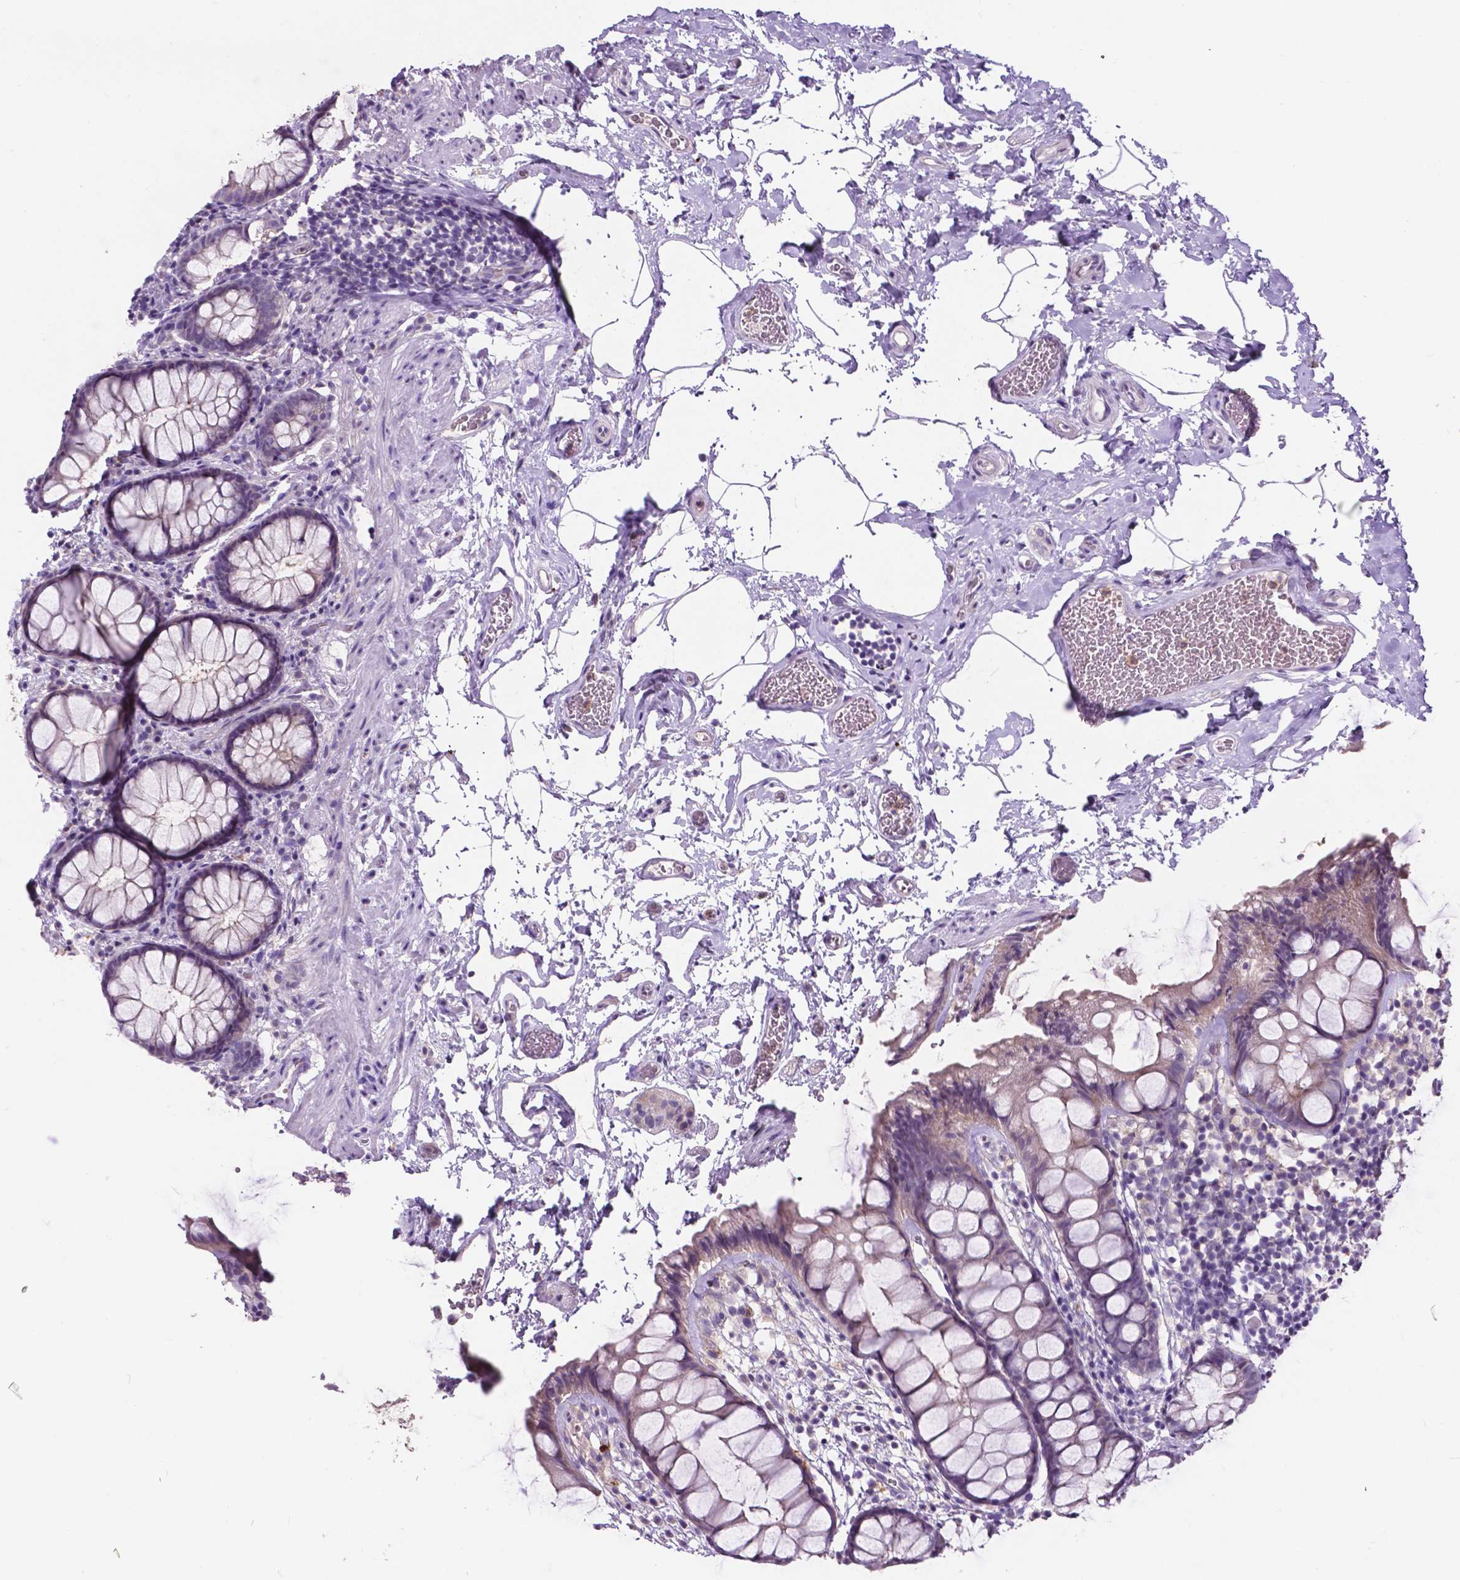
{"staining": {"intensity": "negative", "quantity": "none", "location": "none"}, "tissue": "rectum", "cell_type": "Glandular cells", "image_type": "normal", "snomed": [{"axis": "morphology", "description": "Normal tissue, NOS"}, {"axis": "topography", "description": "Rectum"}], "caption": "Human rectum stained for a protein using immunohistochemistry displays no positivity in glandular cells.", "gene": "PLSCR1", "patient": {"sex": "female", "age": 62}}